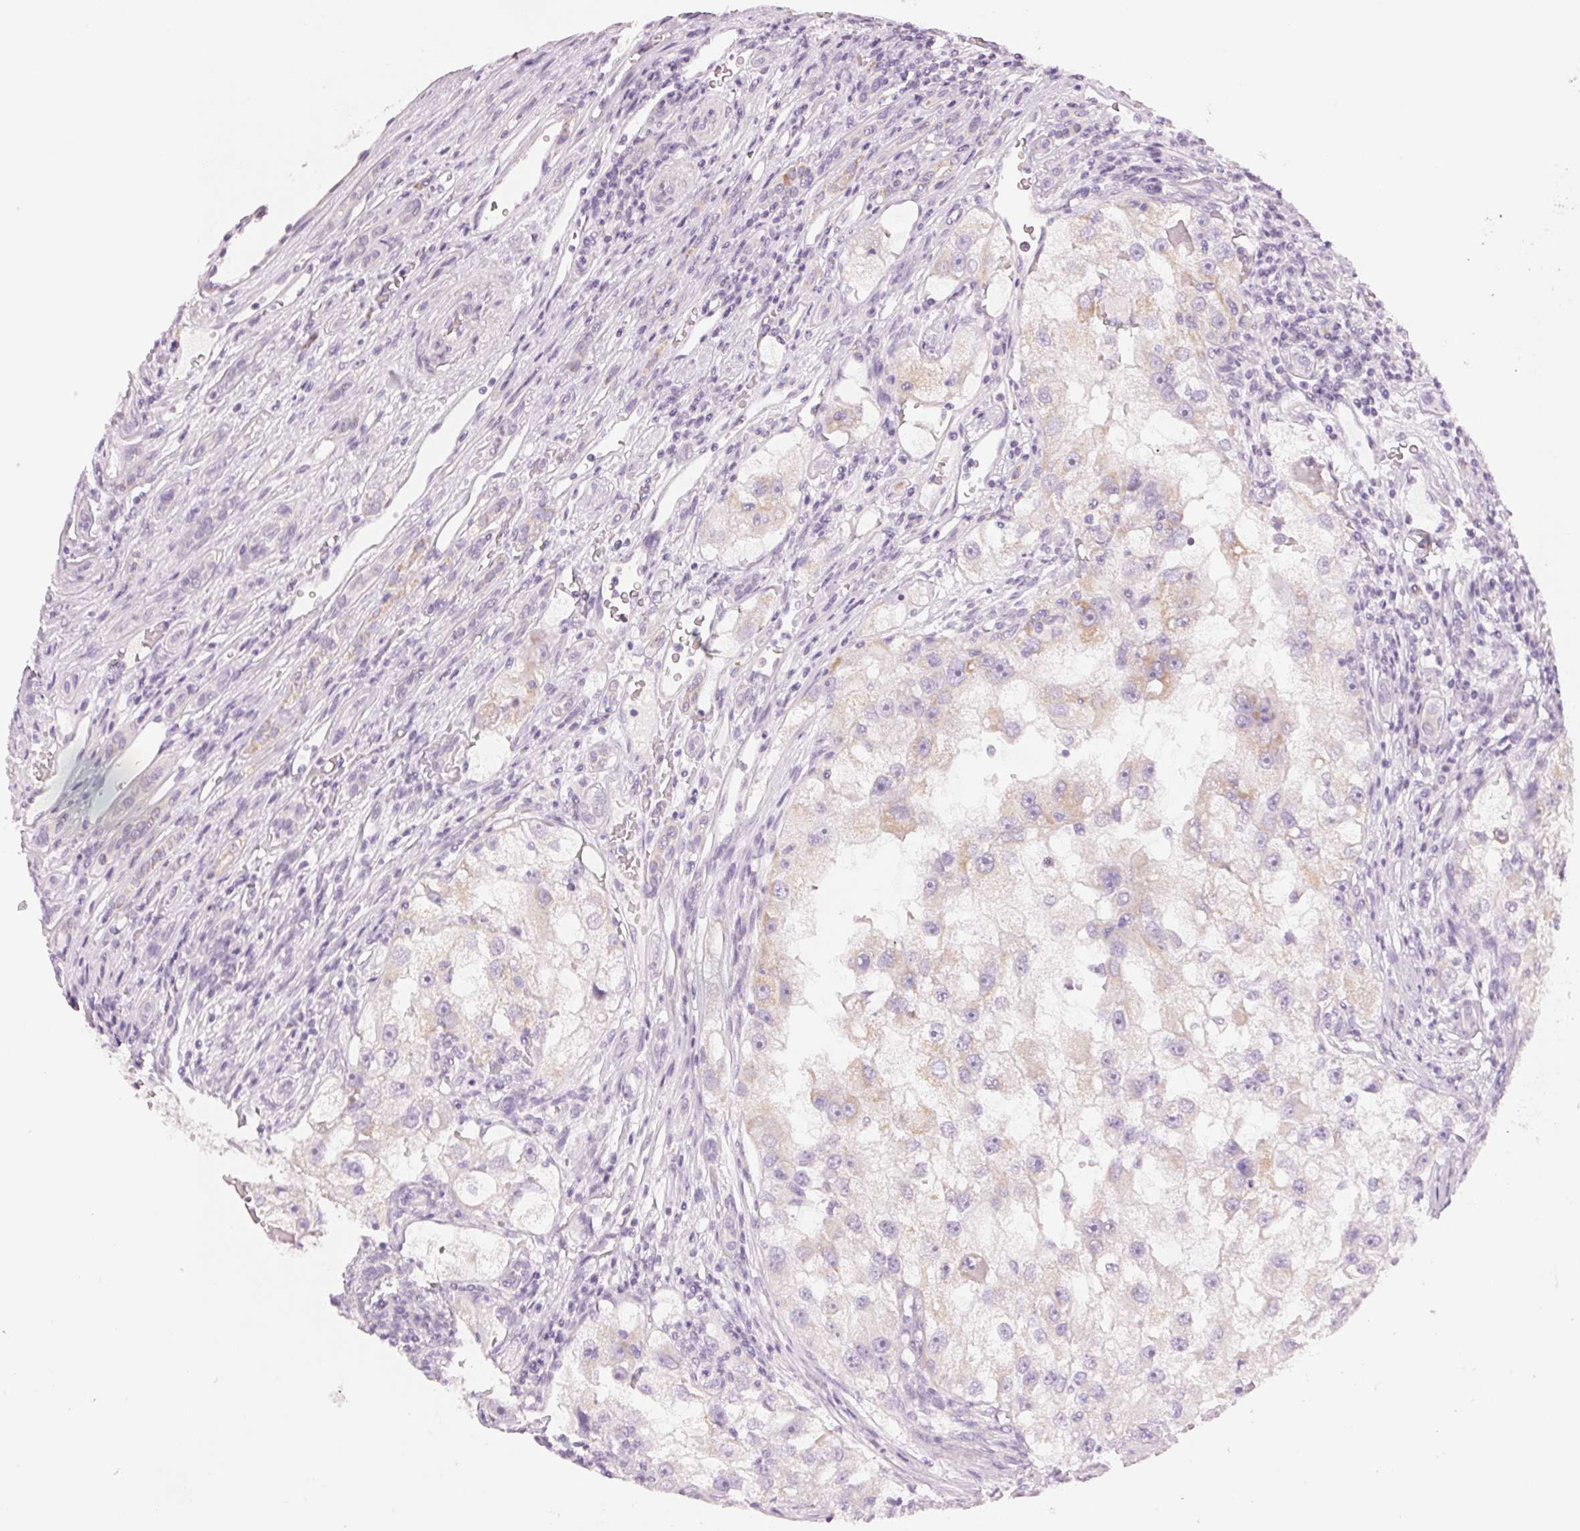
{"staining": {"intensity": "weak", "quantity": "<25%", "location": "cytoplasmic/membranous"}, "tissue": "renal cancer", "cell_type": "Tumor cells", "image_type": "cancer", "snomed": [{"axis": "morphology", "description": "Adenocarcinoma, NOS"}, {"axis": "topography", "description": "Kidney"}], "caption": "Micrograph shows no significant protein staining in tumor cells of renal adenocarcinoma. (DAB (3,3'-diaminobenzidine) immunohistochemistry (IHC) visualized using brightfield microscopy, high magnification).", "gene": "HOXB13", "patient": {"sex": "male", "age": 63}}